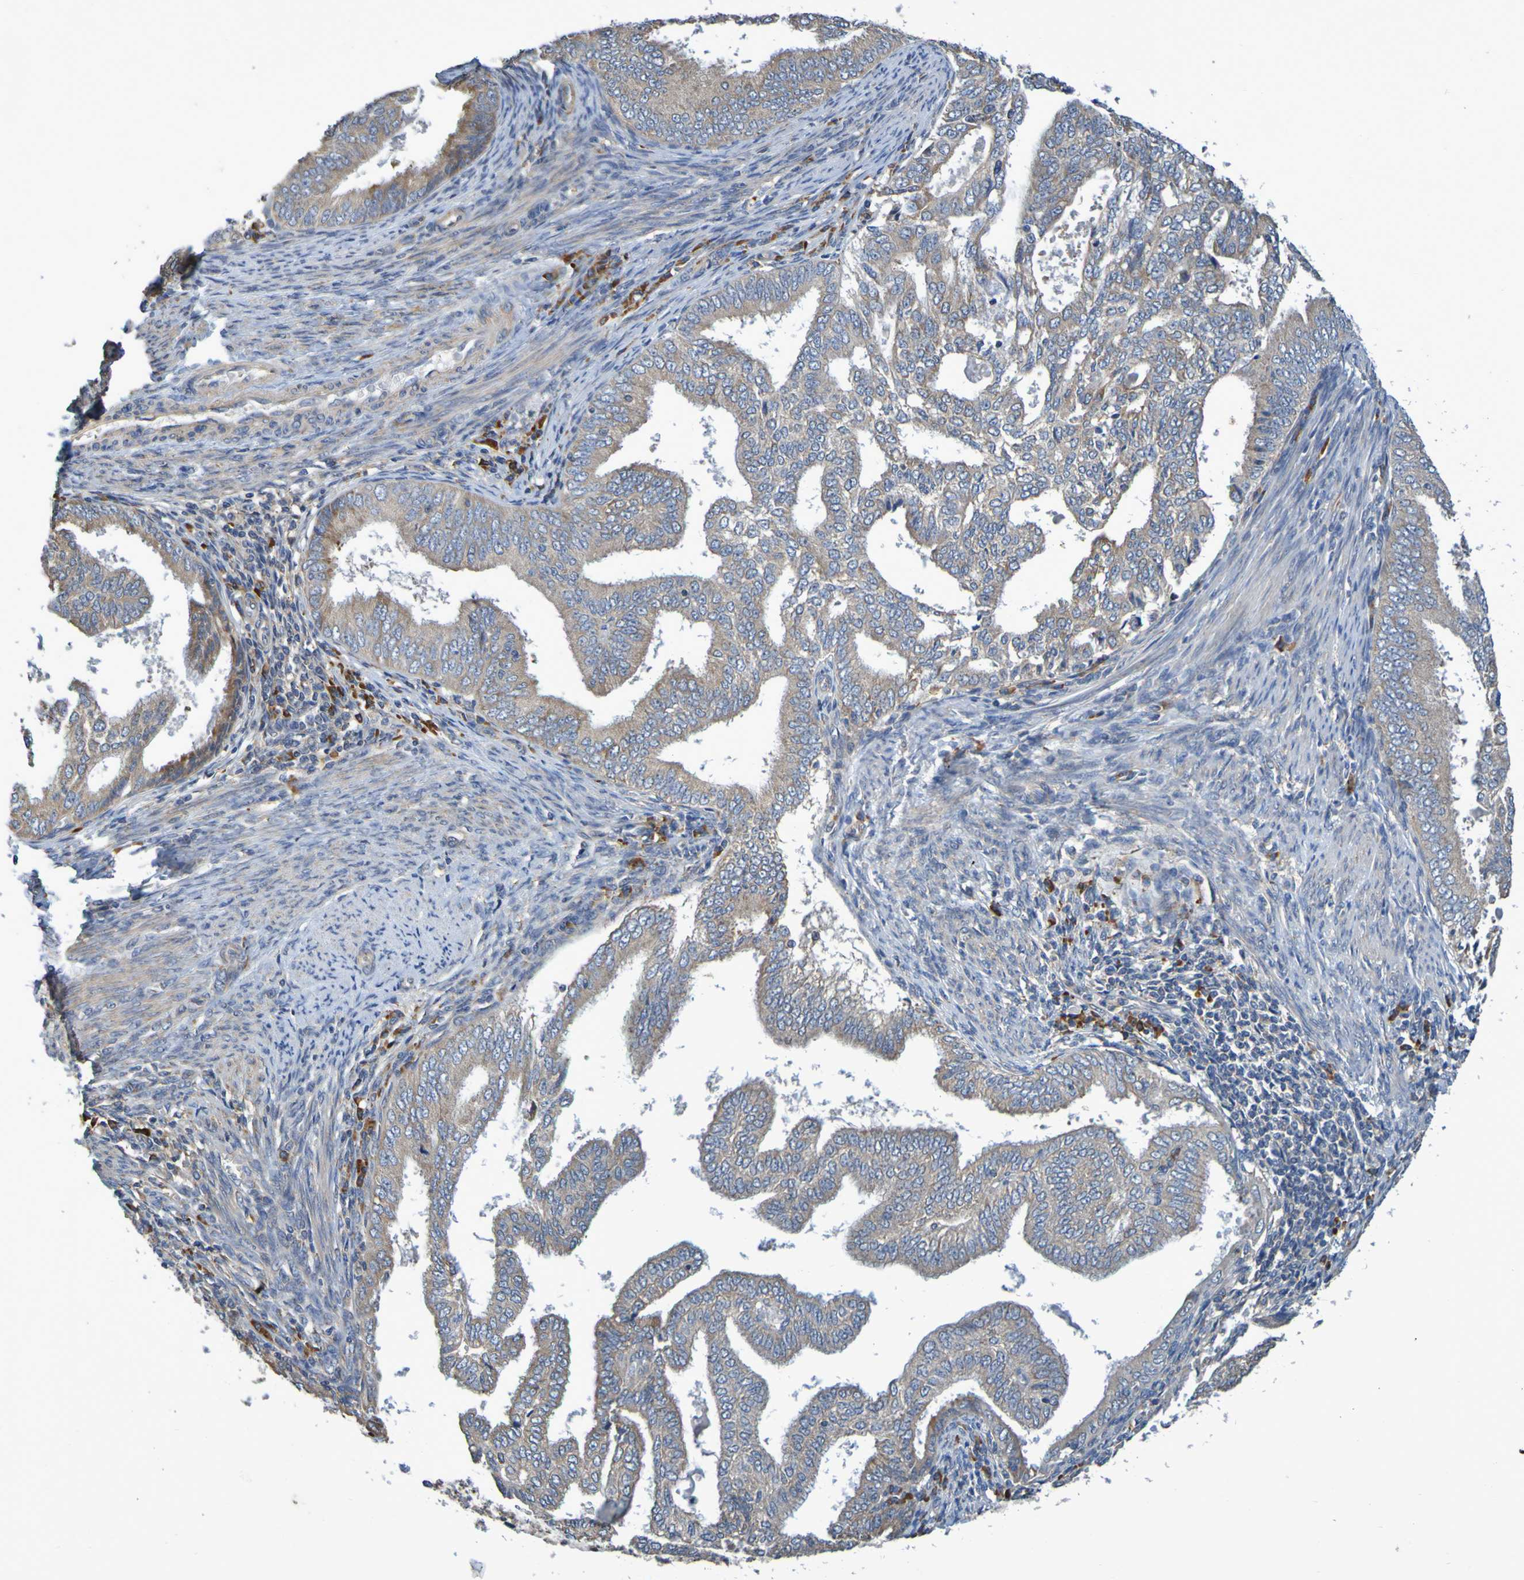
{"staining": {"intensity": "weak", "quantity": ">75%", "location": "cytoplasmic/membranous"}, "tissue": "endometrial cancer", "cell_type": "Tumor cells", "image_type": "cancer", "snomed": [{"axis": "morphology", "description": "Adenocarcinoma, NOS"}, {"axis": "topography", "description": "Endometrium"}], "caption": "Weak cytoplasmic/membranous expression for a protein is identified in approximately >75% of tumor cells of endometrial cancer (adenocarcinoma) using IHC.", "gene": "CLDN18", "patient": {"sex": "female", "age": 58}}